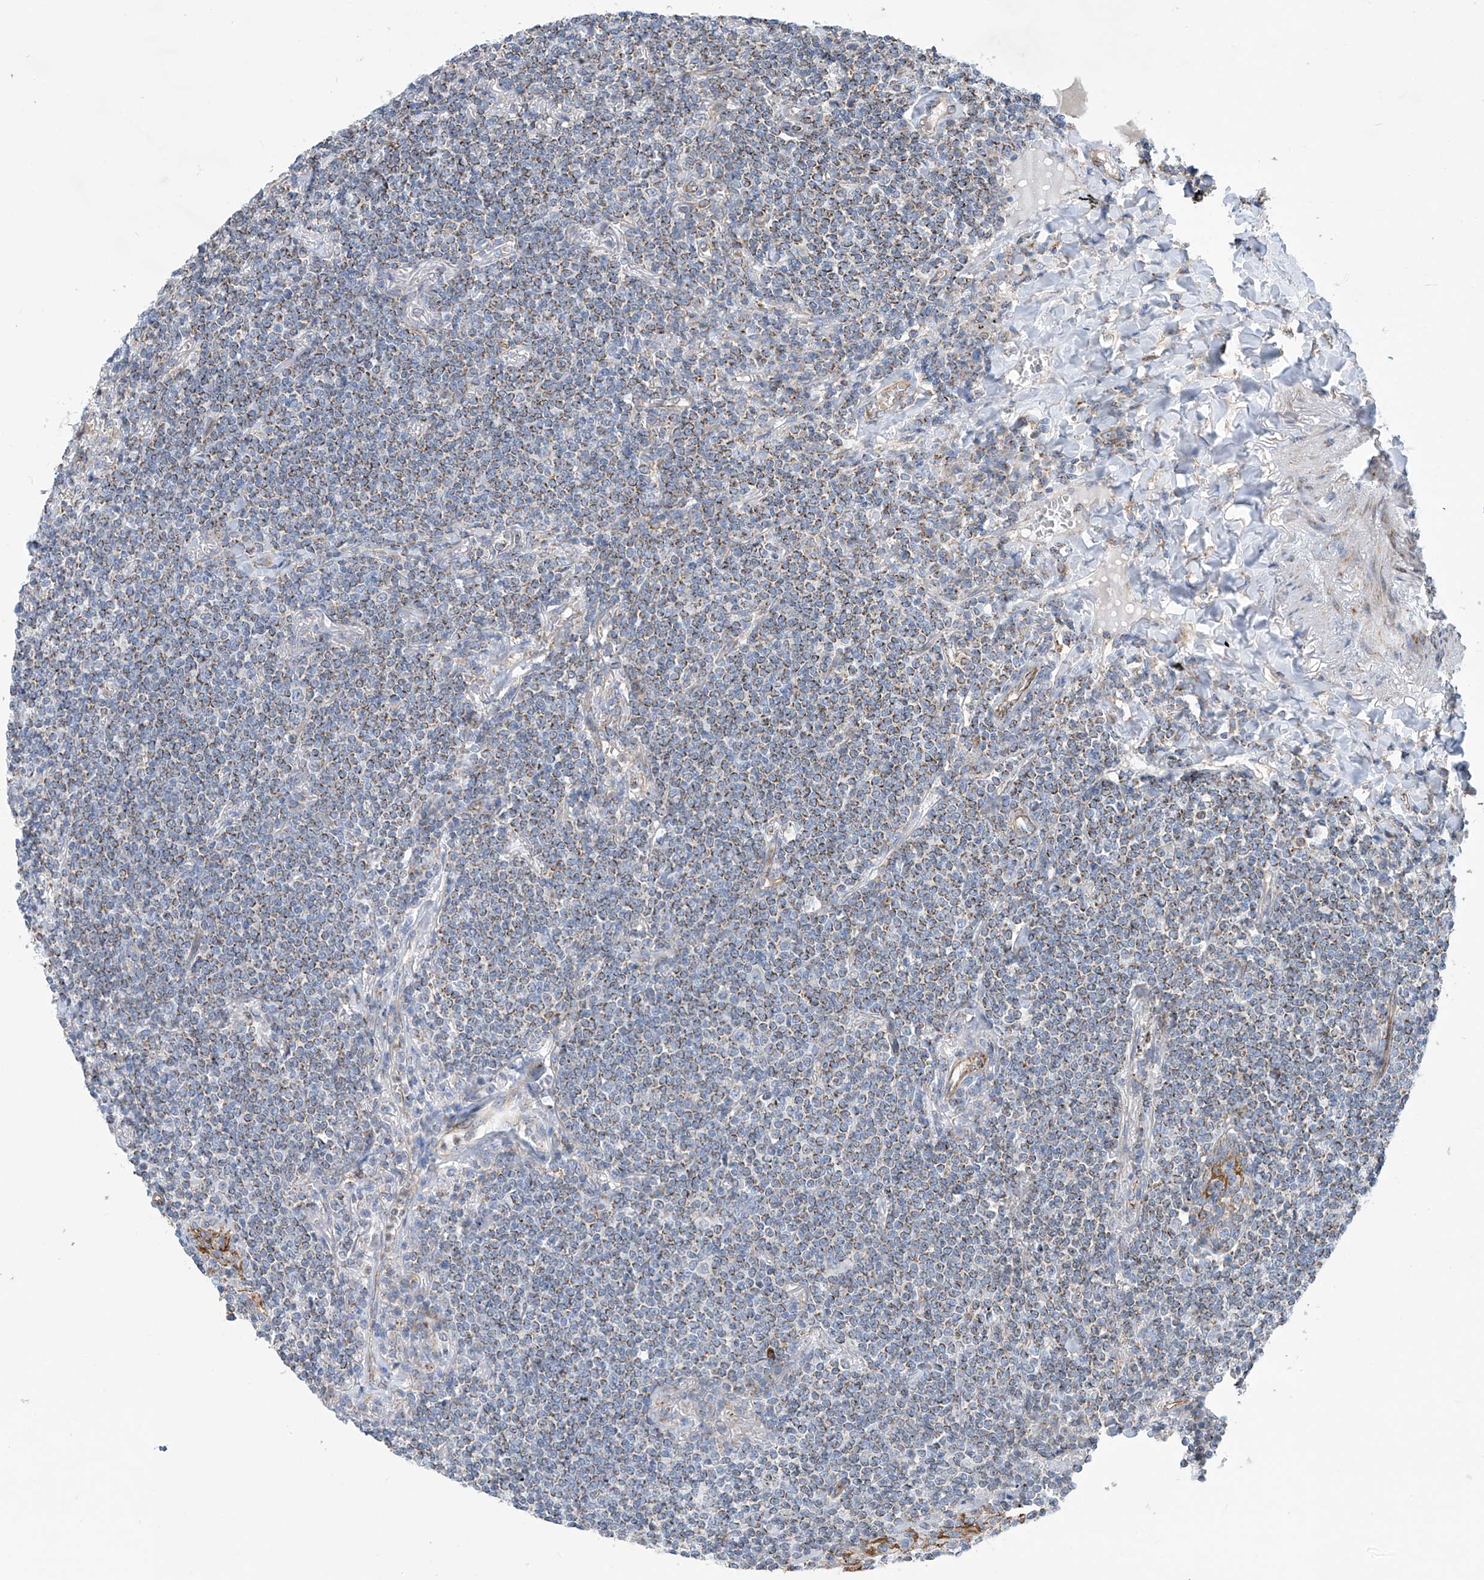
{"staining": {"intensity": "weak", "quantity": "25%-75%", "location": "cytoplasmic/membranous"}, "tissue": "lymphoma", "cell_type": "Tumor cells", "image_type": "cancer", "snomed": [{"axis": "morphology", "description": "Malignant lymphoma, non-Hodgkin's type, Low grade"}, {"axis": "topography", "description": "Lung"}], "caption": "The image shows staining of low-grade malignant lymphoma, non-Hodgkin's type, revealing weak cytoplasmic/membranous protein staining (brown color) within tumor cells.", "gene": "EIF5B", "patient": {"sex": "female", "age": 71}}